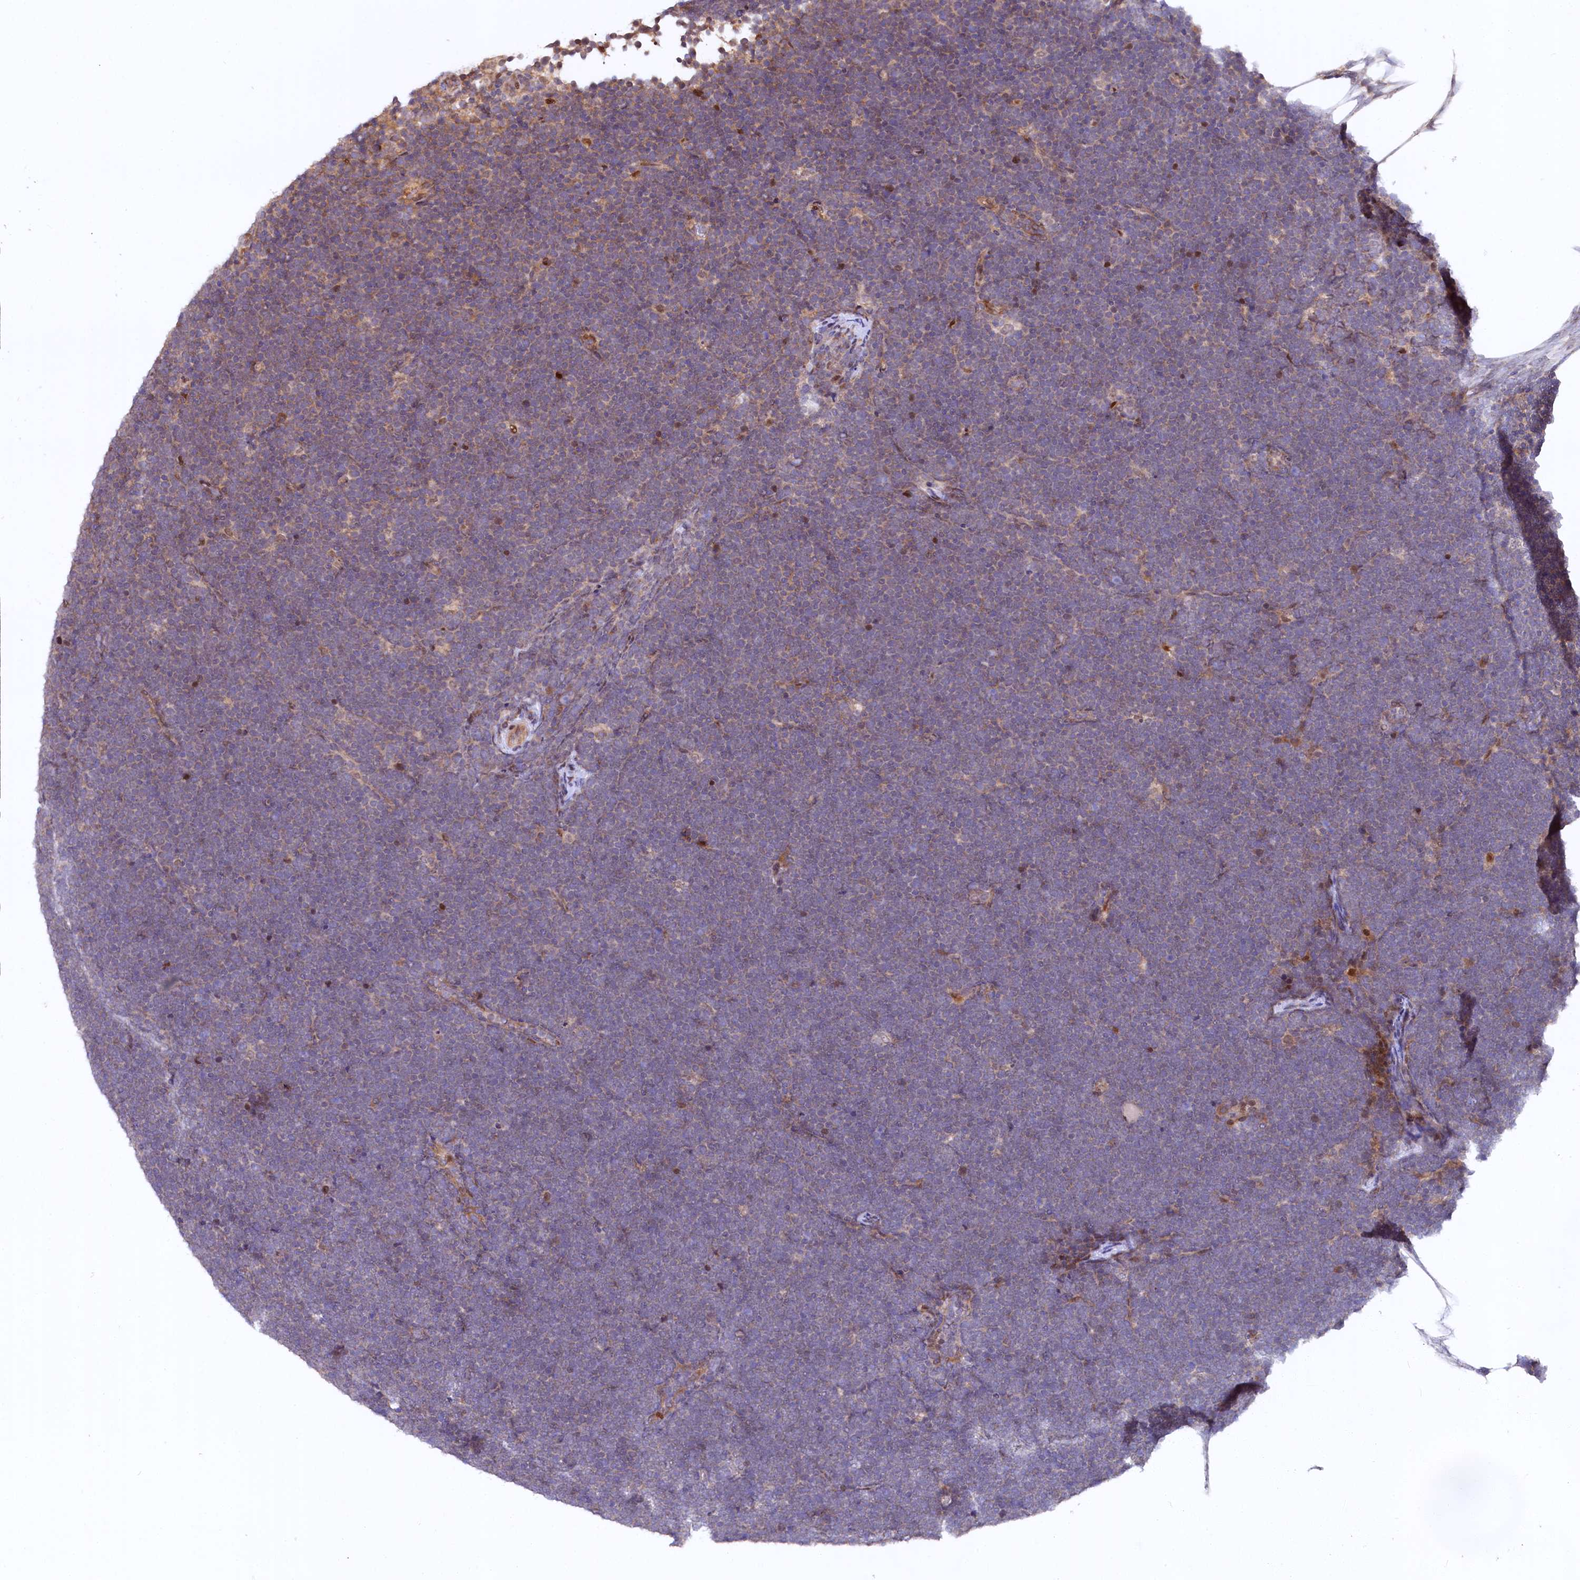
{"staining": {"intensity": "negative", "quantity": "none", "location": "none"}, "tissue": "lymphoma", "cell_type": "Tumor cells", "image_type": "cancer", "snomed": [{"axis": "morphology", "description": "Malignant lymphoma, non-Hodgkin's type, High grade"}, {"axis": "topography", "description": "Lymph node"}], "caption": "IHC of high-grade malignant lymphoma, non-Hodgkin's type exhibits no expression in tumor cells.", "gene": "N4BP2L1", "patient": {"sex": "male", "age": 13}}